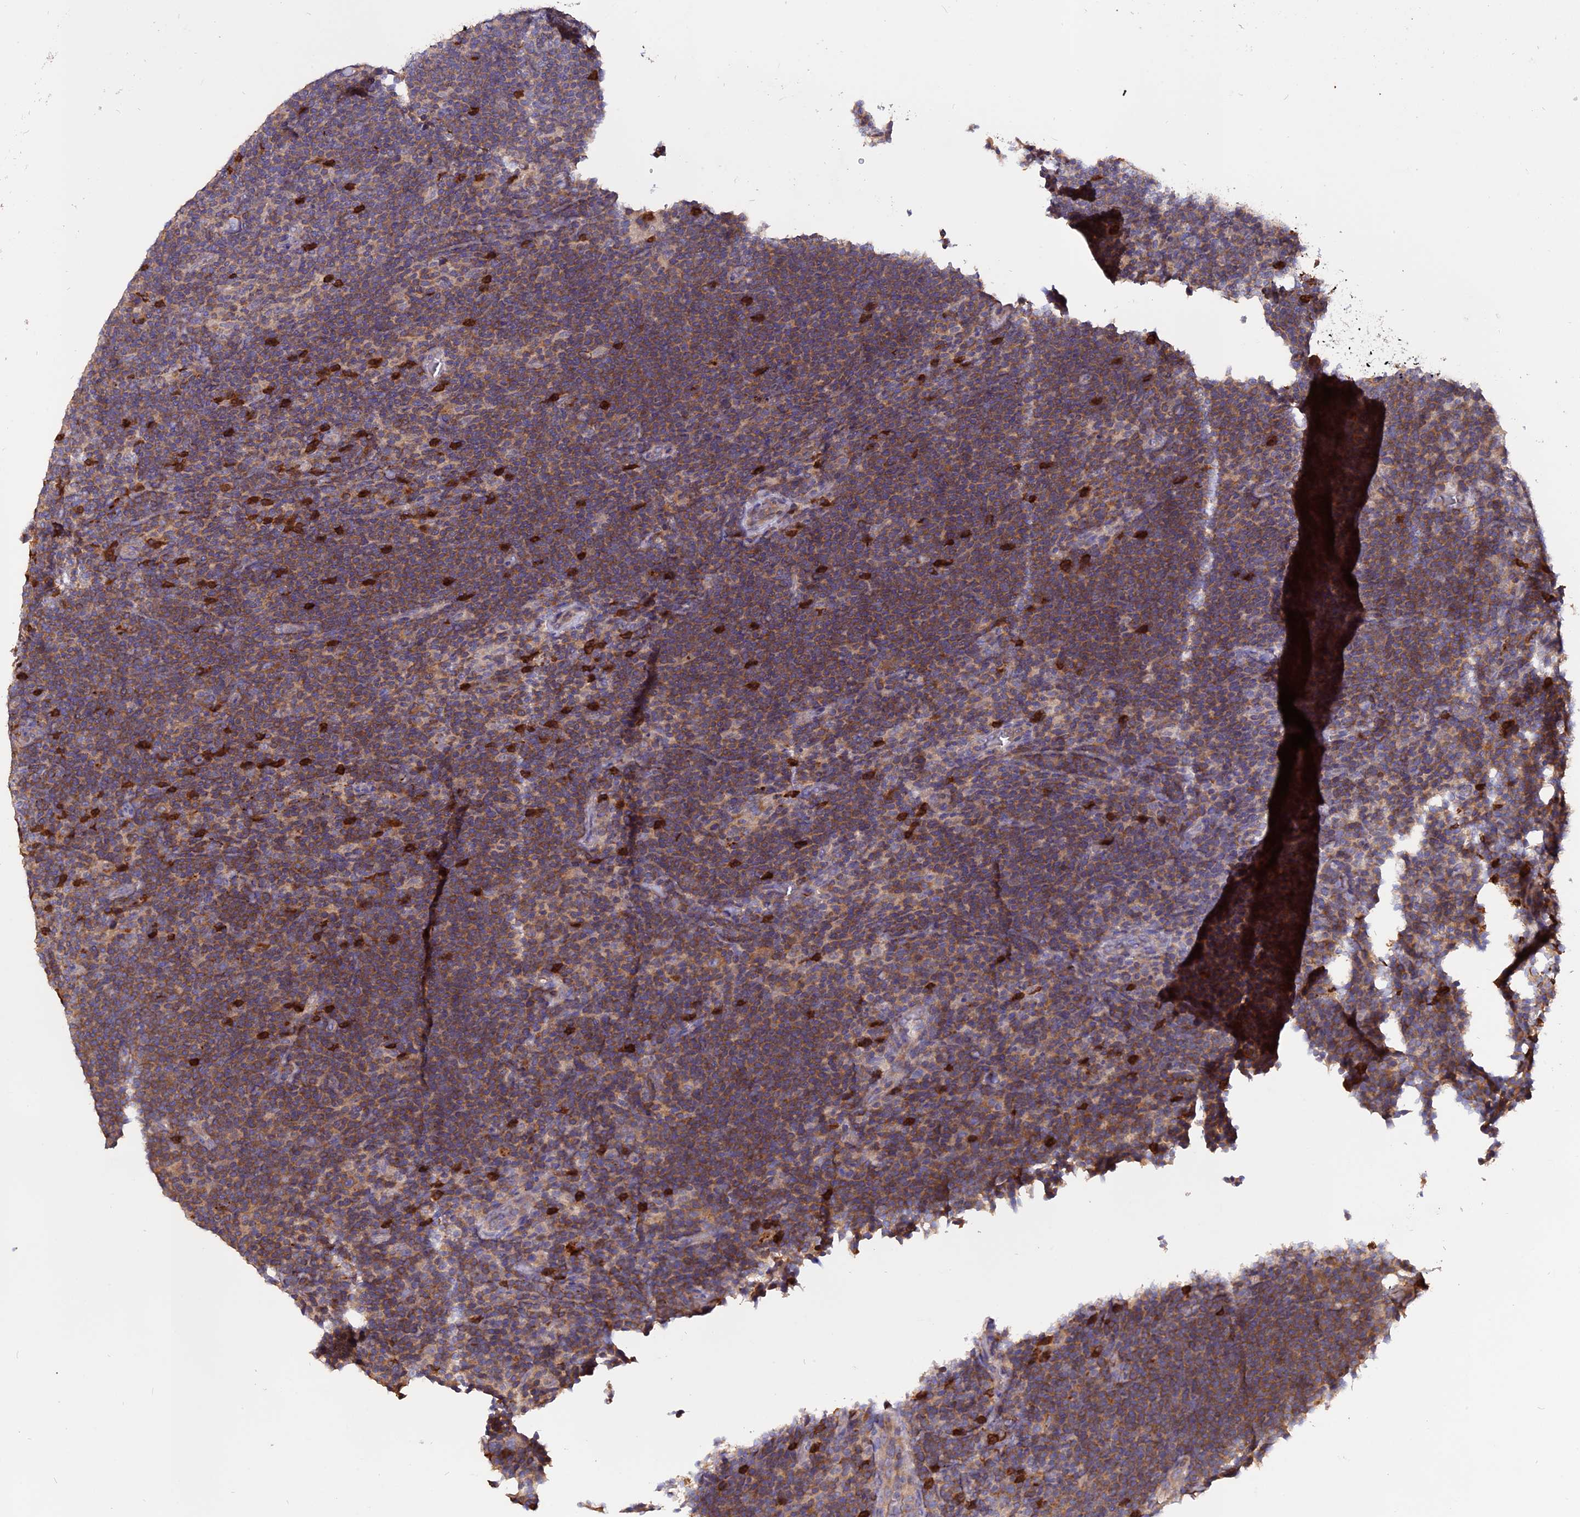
{"staining": {"intensity": "negative", "quantity": "none", "location": "none"}, "tissue": "lymphoma", "cell_type": "Tumor cells", "image_type": "cancer", "snomed": [{"axis": "morphology", "description": "Hodgkin's disease, NOS"}, {"axis": "topography", "description": "Lymph node"}], "caption": "A high-resolution image shows IHC staining of Hodgkin's disease, which displays no significant expression in tumor cells.", "gene": "CARMIL2", "patient": {"sex": "female", "age": 57}}